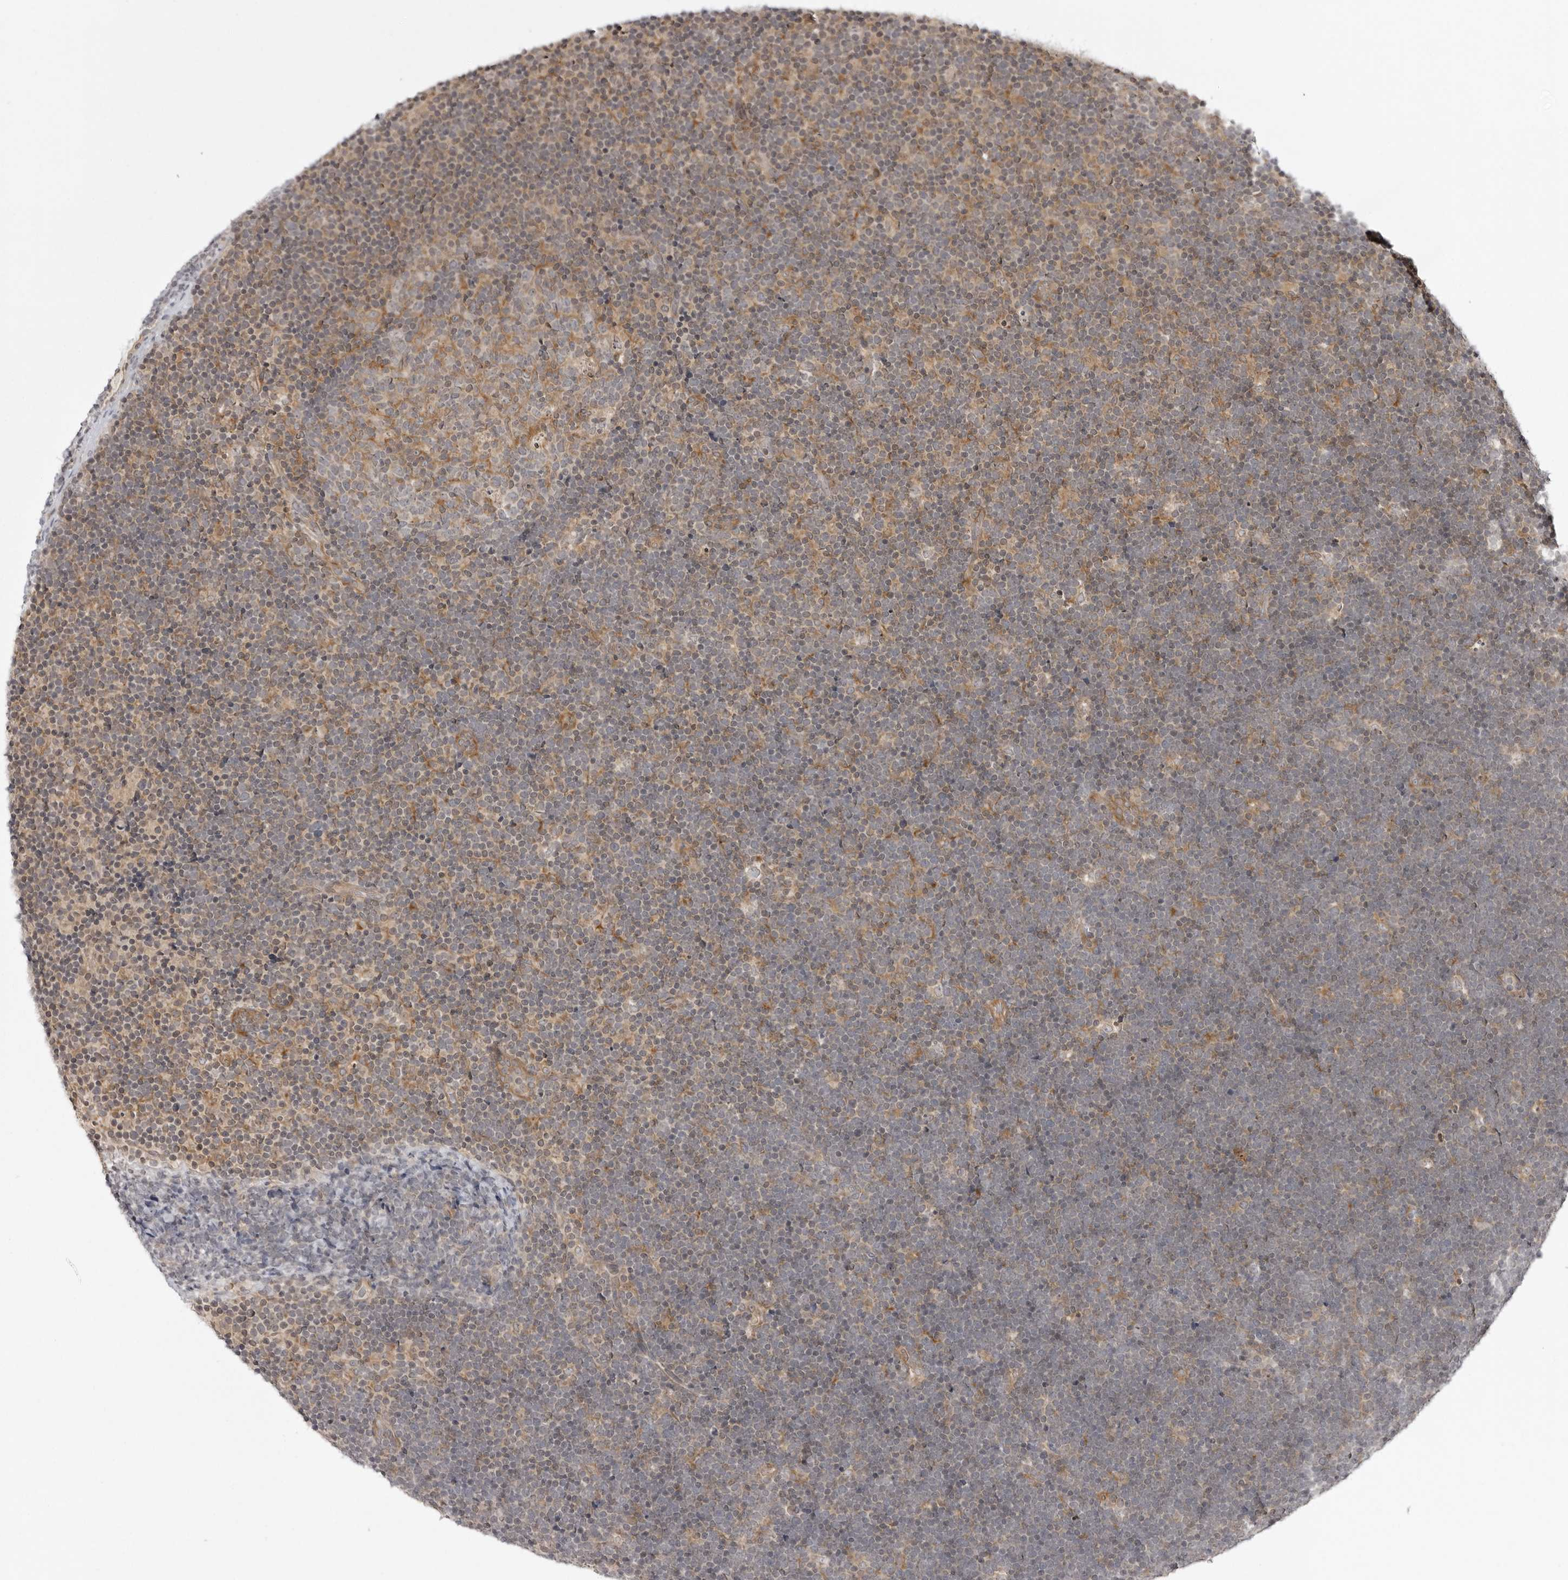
{"staining": {"intensity": "negative", "quantity": "none", "location": "none"}, "tissue": "lymphoma", "cell_type": "Tumor cells", "image_type": "cancer", "snomed": [{"axis": "morphology", "description": "Malignant lymphoma, non-Hodgkin's type, High grade"}, {"axis": "topography", "description": "Lymph node"}], "caption": "A histopathology image of high-grade malignant lymphoma, non-Hodgkin's type stained for a protein shows no brown staining in tumor cells.", "gene": "USP43", "patient": {"sex": "male", "age": 13}}